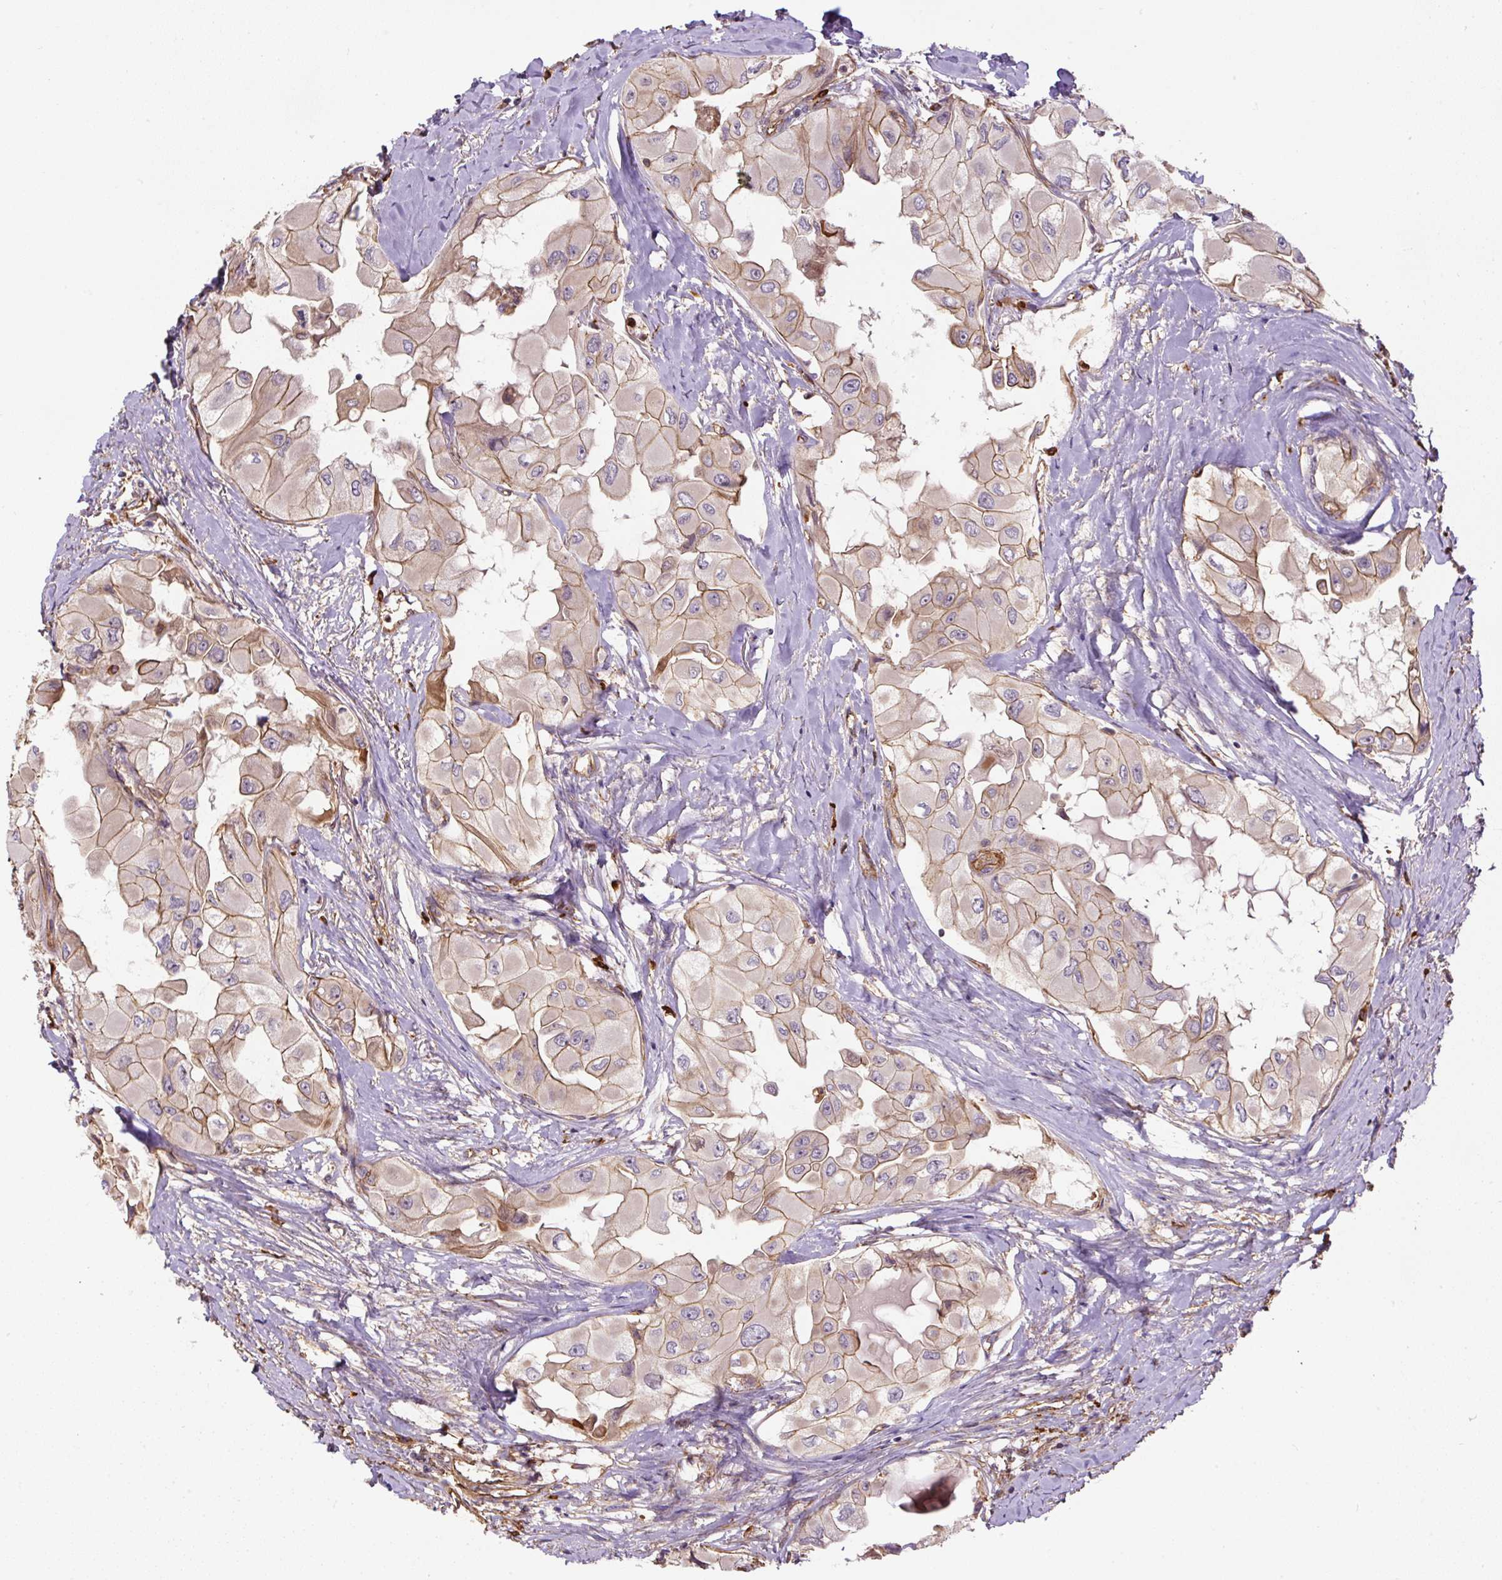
{"staining": {"intensity": "moderate", "quantity": ">75%", "location": "cytoplasmic/membranous"}, "tissue": "thyroid cancer", "cell_type": "Tumor cells", "image_type": "cancer", "snomed": [{"axis": "morphology", "description": "Normal tissue, NOS"}, {"axis": "morphology", "description": "Papillary adenocarcinoma, NOS"}, {"axis": "topography", "description": "Thyroid gland"}], "caption": "Protein expression analysis of human thyroid cancer (papillary adenocarcinoma) reveals moderate cytoplasmic/membranous expression in about >75% of tumor cells. (IHC, brightfield microscopy, high magnification).", "gene": "B3GALT5", "patient": {"sex": "female", "age": 59}}